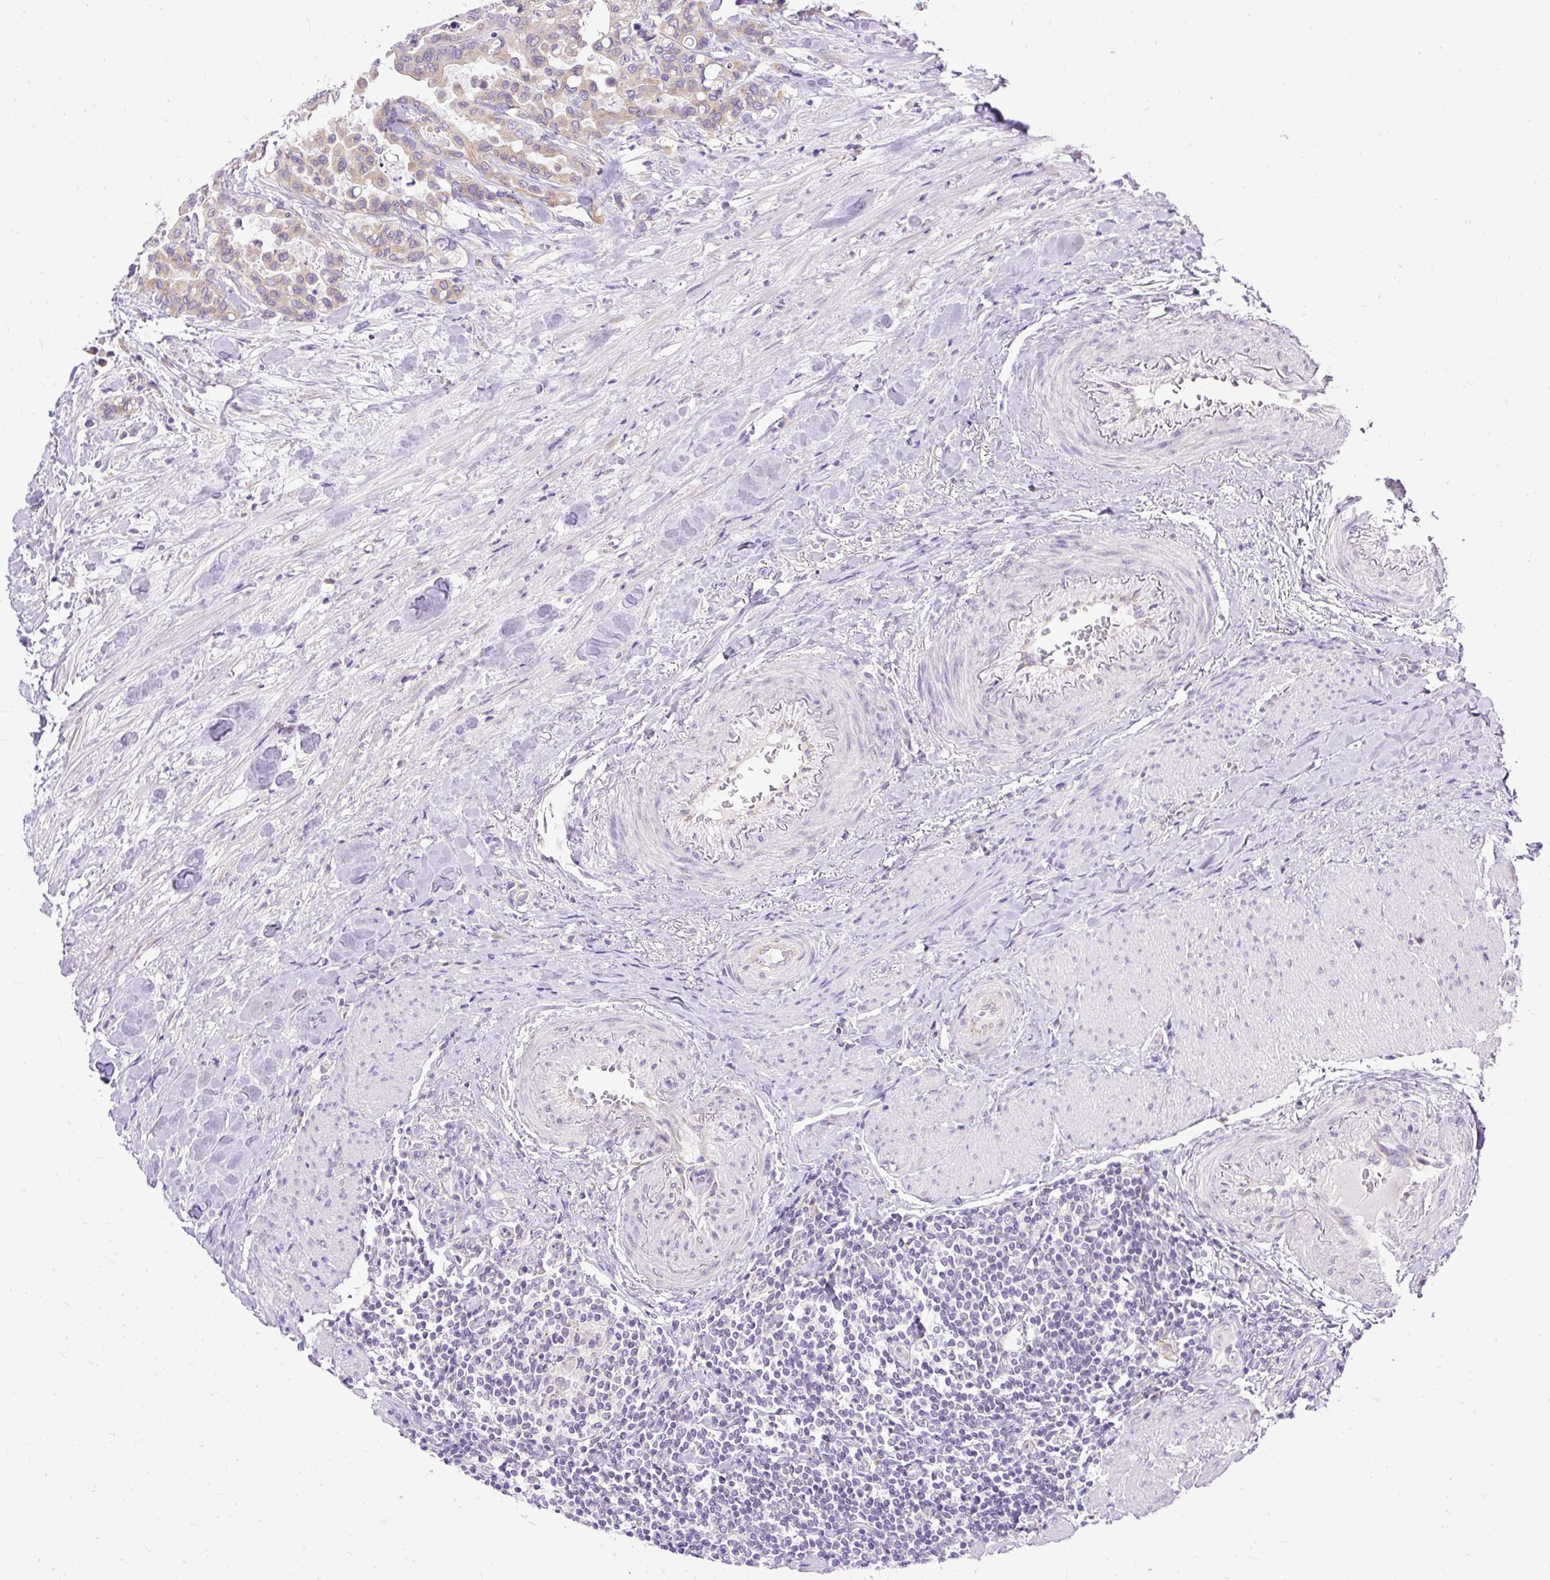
{"staining": {"intensity": "weak", "quantity": ">75%", "location": "cytoplasmic/membranous"}, "tissue": "colorectal cancer", "cell_type": "Tumor cells", "image_type": "cancer", "snomed": [{"axis": "morphology", "description": "Adenocarcinoma, NOS"}, {"axis": "topography", "description": "Colon"}], "caption": "Colorectal cancer (adenocarcinoma) was stained to show a protein in brown. There is low levels of weak cytoplasmic/membranous positivity in about >75% of tumor cells.", "gene": "AMFR", "patient": {"sex": "male", "age": 82}}